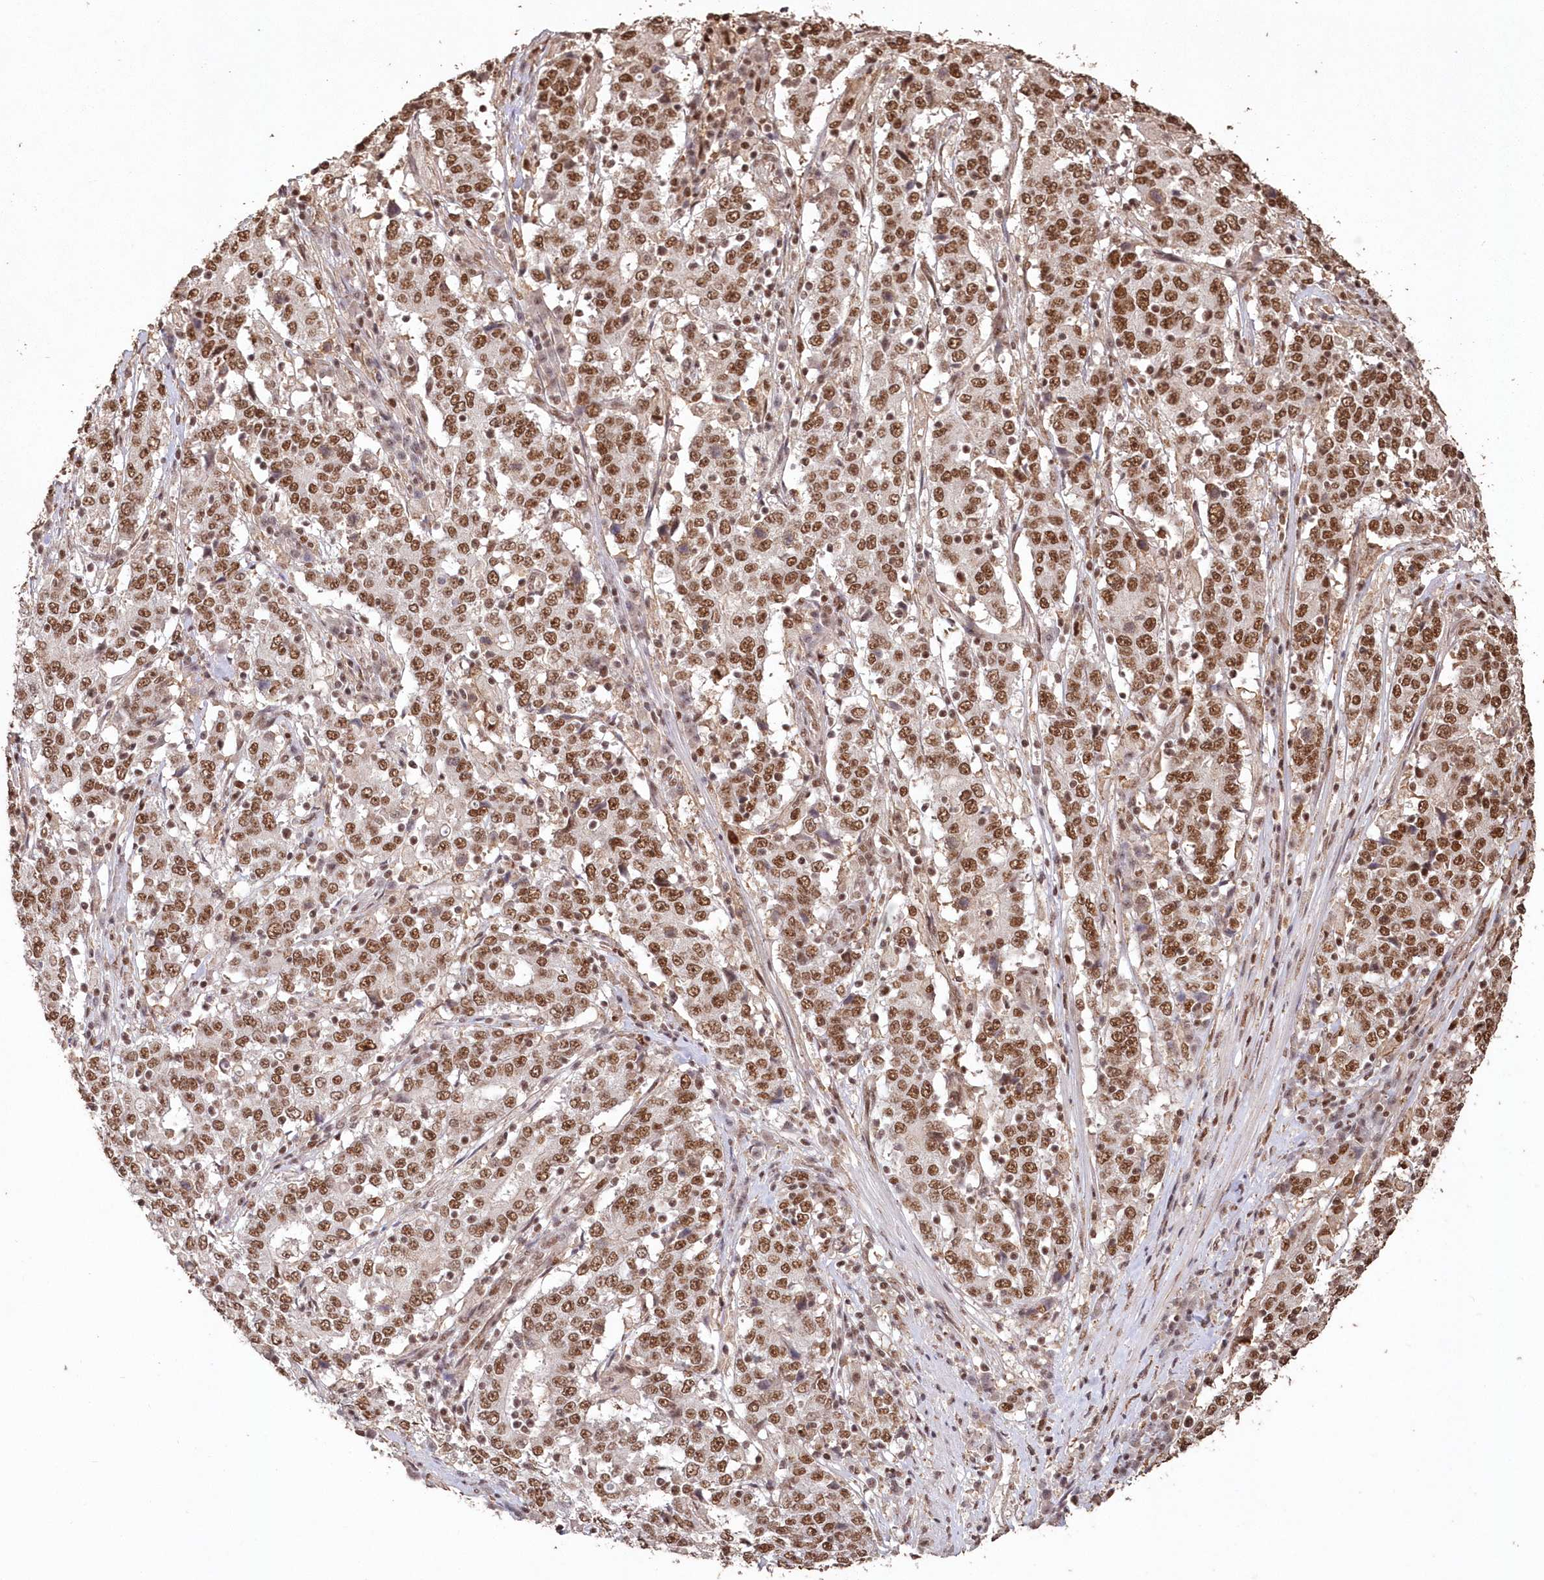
{"staining": {"intensity": "moderate", "quantity": ">75%", "location": "nuclear"}, "tissue": "stomach cancer", "cell_type": "Tumor cells", "image_type": "cancer", "snomed": [{"axis": "morphology", "description": "Adenocarcinoma, NOS"}, {"axis": "topography", "description": "Stomach"}], "caption": "This is an image of immunohistochemistry staining of stomach adenocarcinoma, which shows moderate positivity in the nuclear of tumor cells.", "gene": "PDS5A", "patient": {"sex": "male", "age": 59}}